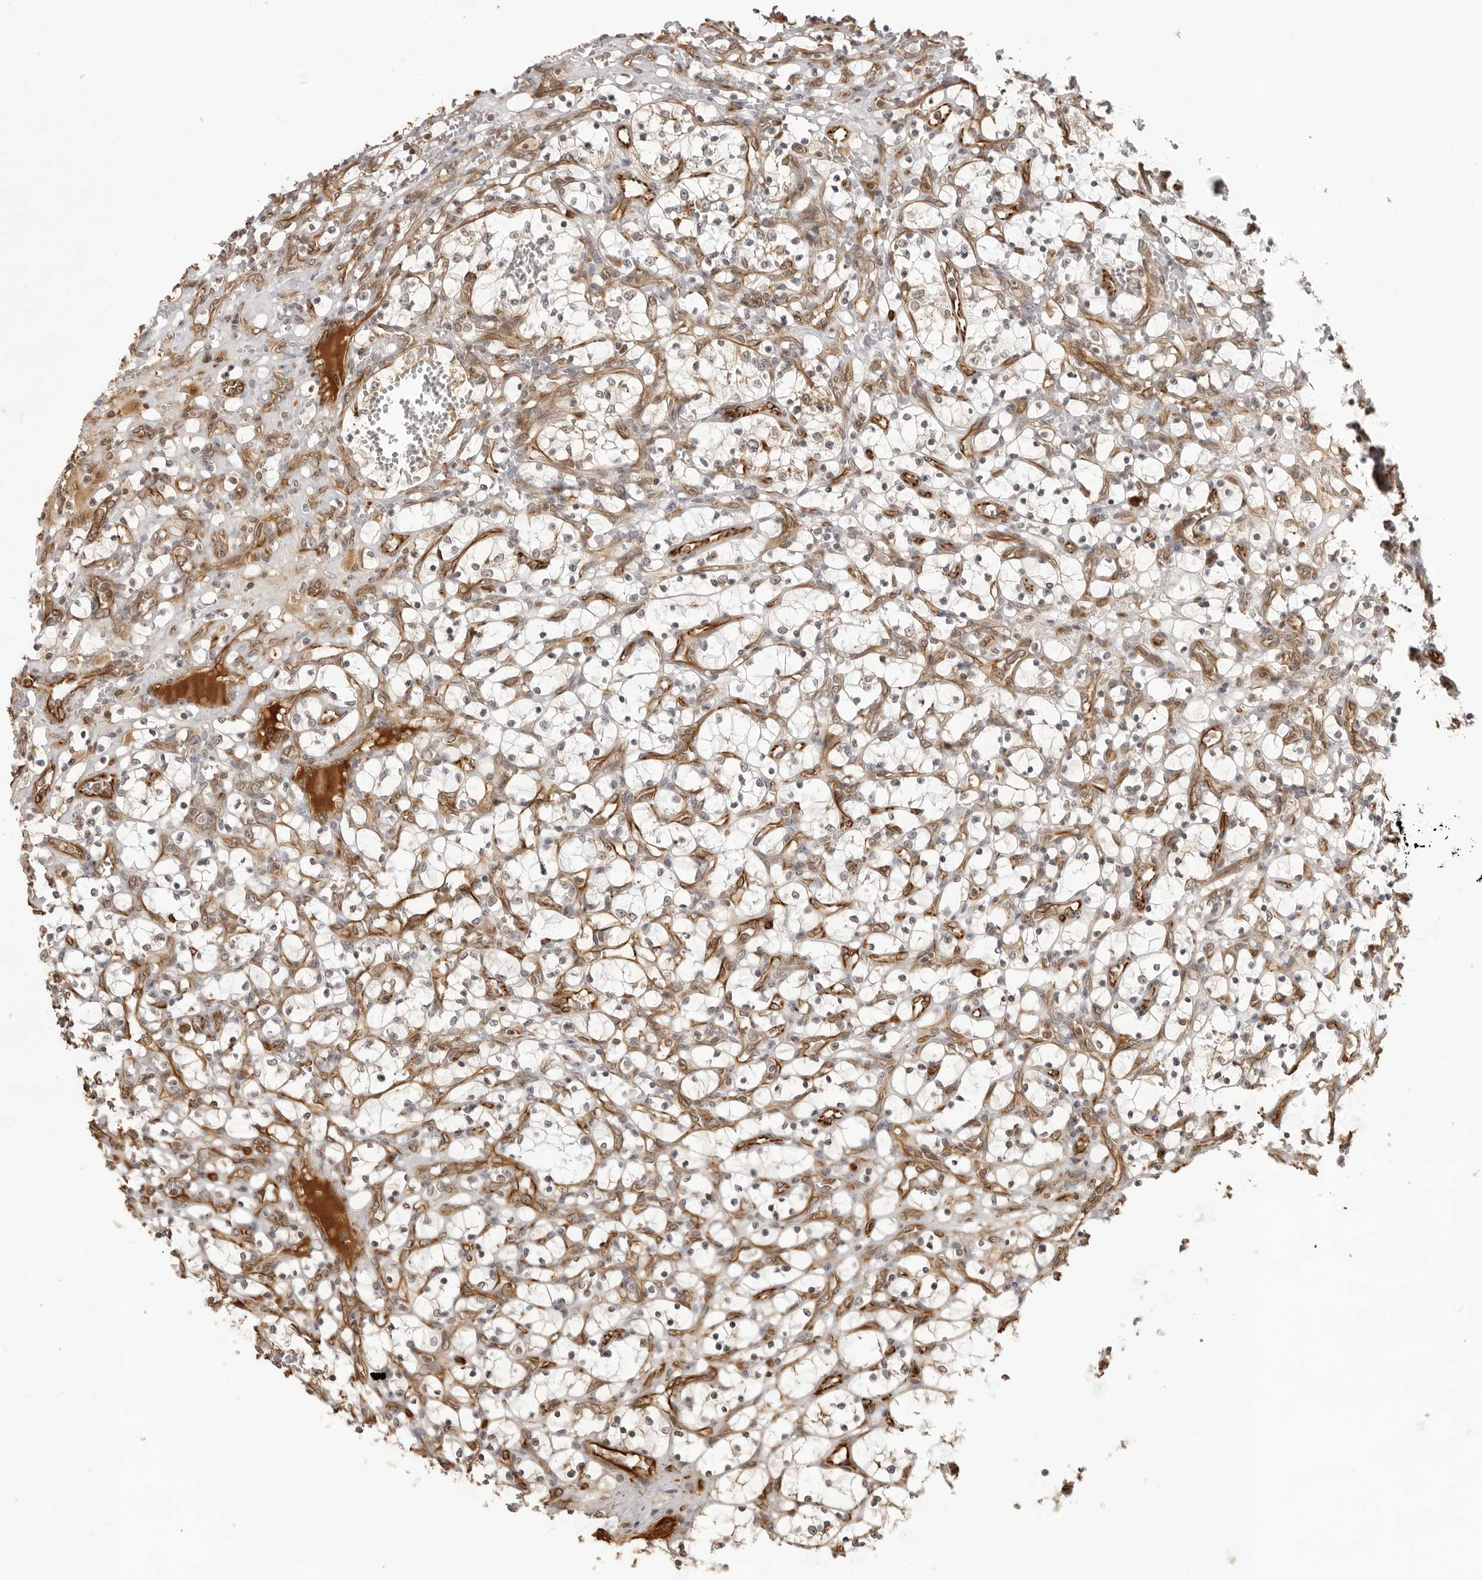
{"staining": {"intensity": "negative", "quantity": "none", "location": "none"}, "tissue": "renal cancer", "cell_type": "Tumor cells", "image_type": "cancer", "snomed": [{"axis": "morphology", "description": "Adenocarcinoma, NOS"}, {"axis": "topography", "description": "Kidney"}], "caption": "There is no significant positivity in tumor cells of renal cancer.", "gene": "DYNLT5", "patient": {"sex": "female", "age": 69}}